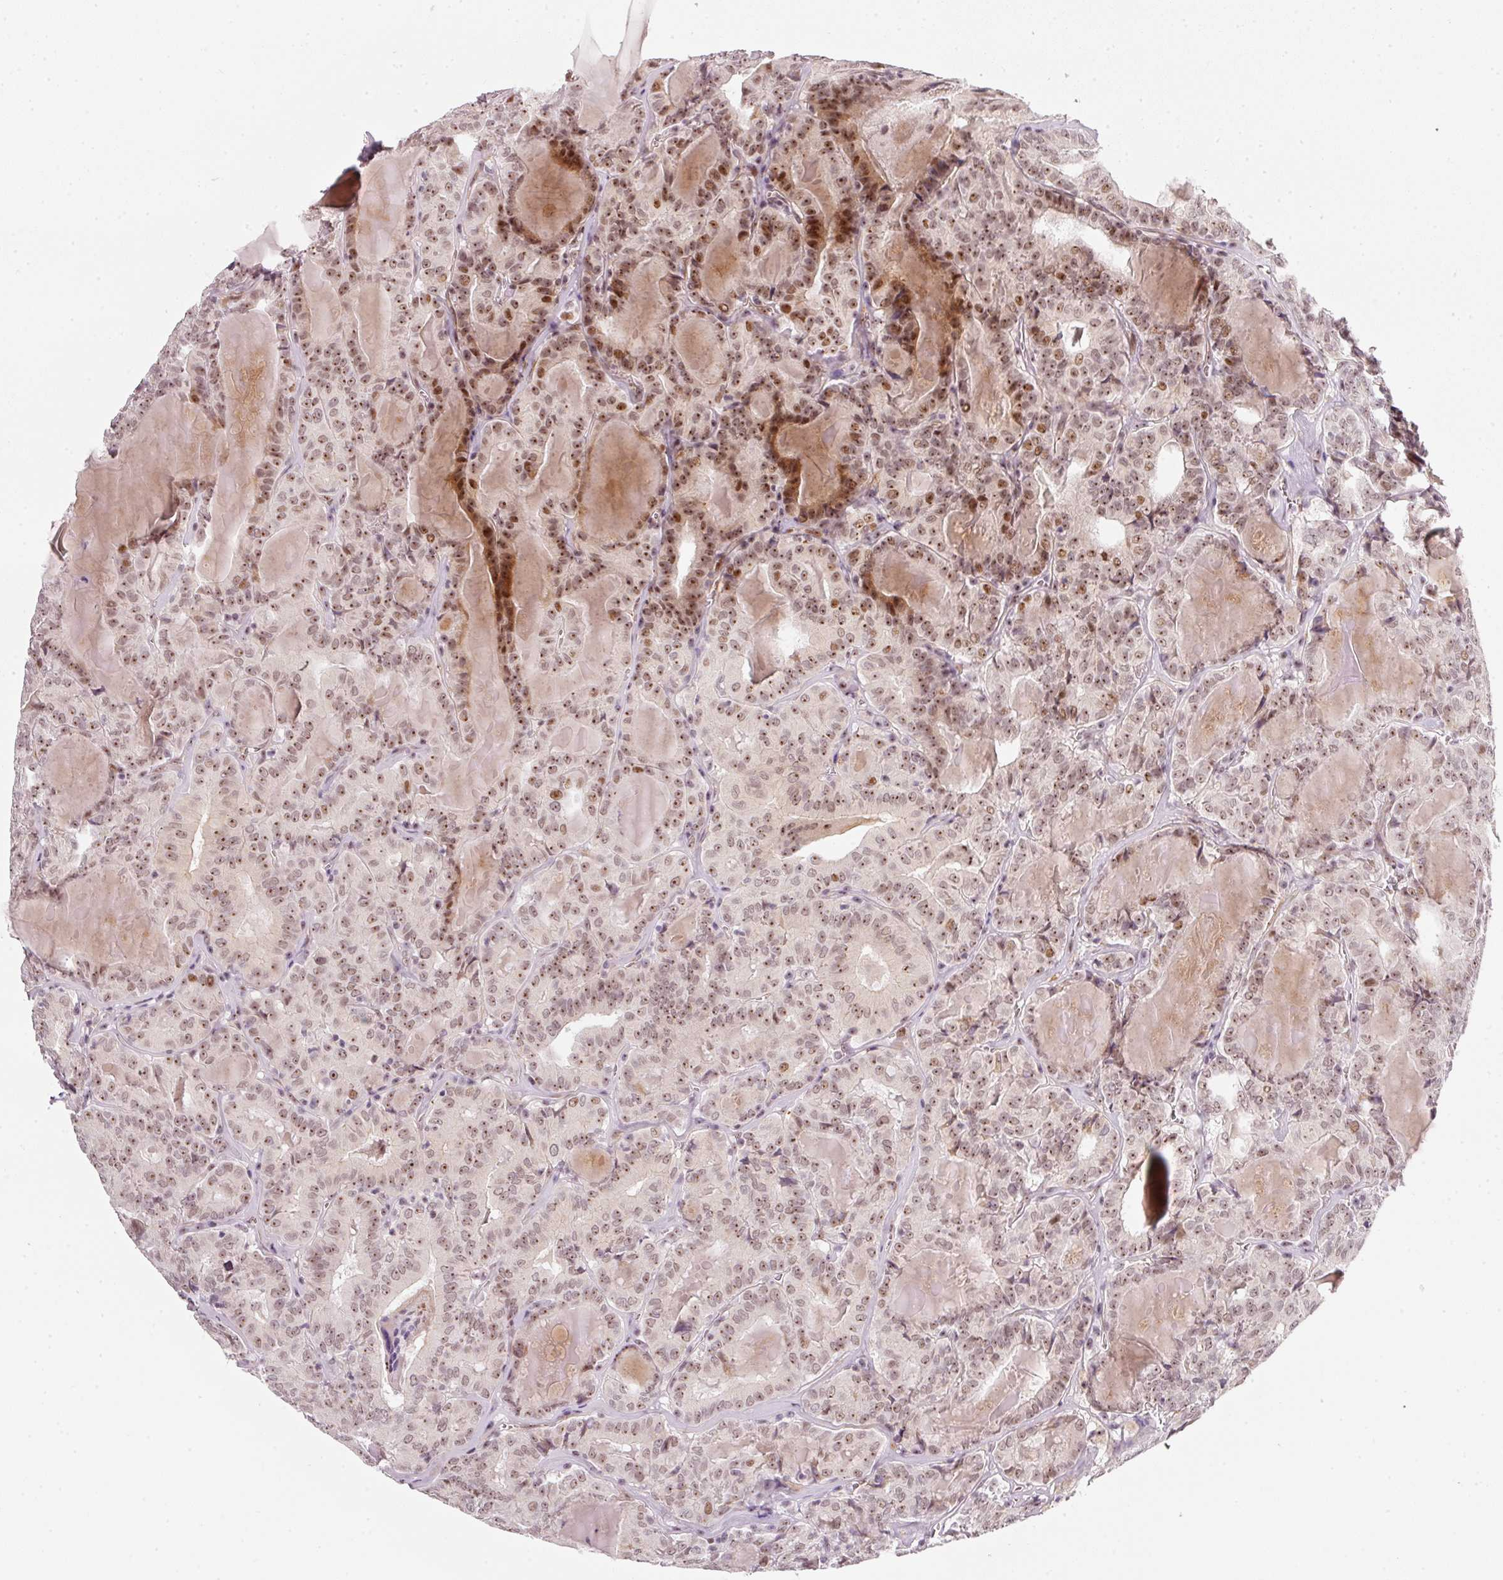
{"staining": {"intensity": "moderate", "quantity": ">75%", "location": "nuclear"}, "tissue": "thyroid cancer", "cell_type": "Tumor cells", "image_type": "cancer", "snomed": [{"axis": "morphology", "description": "Papillary adenocarcinoma, NOS"}, {"axis": "topography", "description": "Thyroid gland"}], "caption": "A brown stain highlights moderate nuclear positivity of a protein in thyroid cancer tumor cells.", "gene": "MXRA8", "patient": {"sex": "female", "age": 72}}